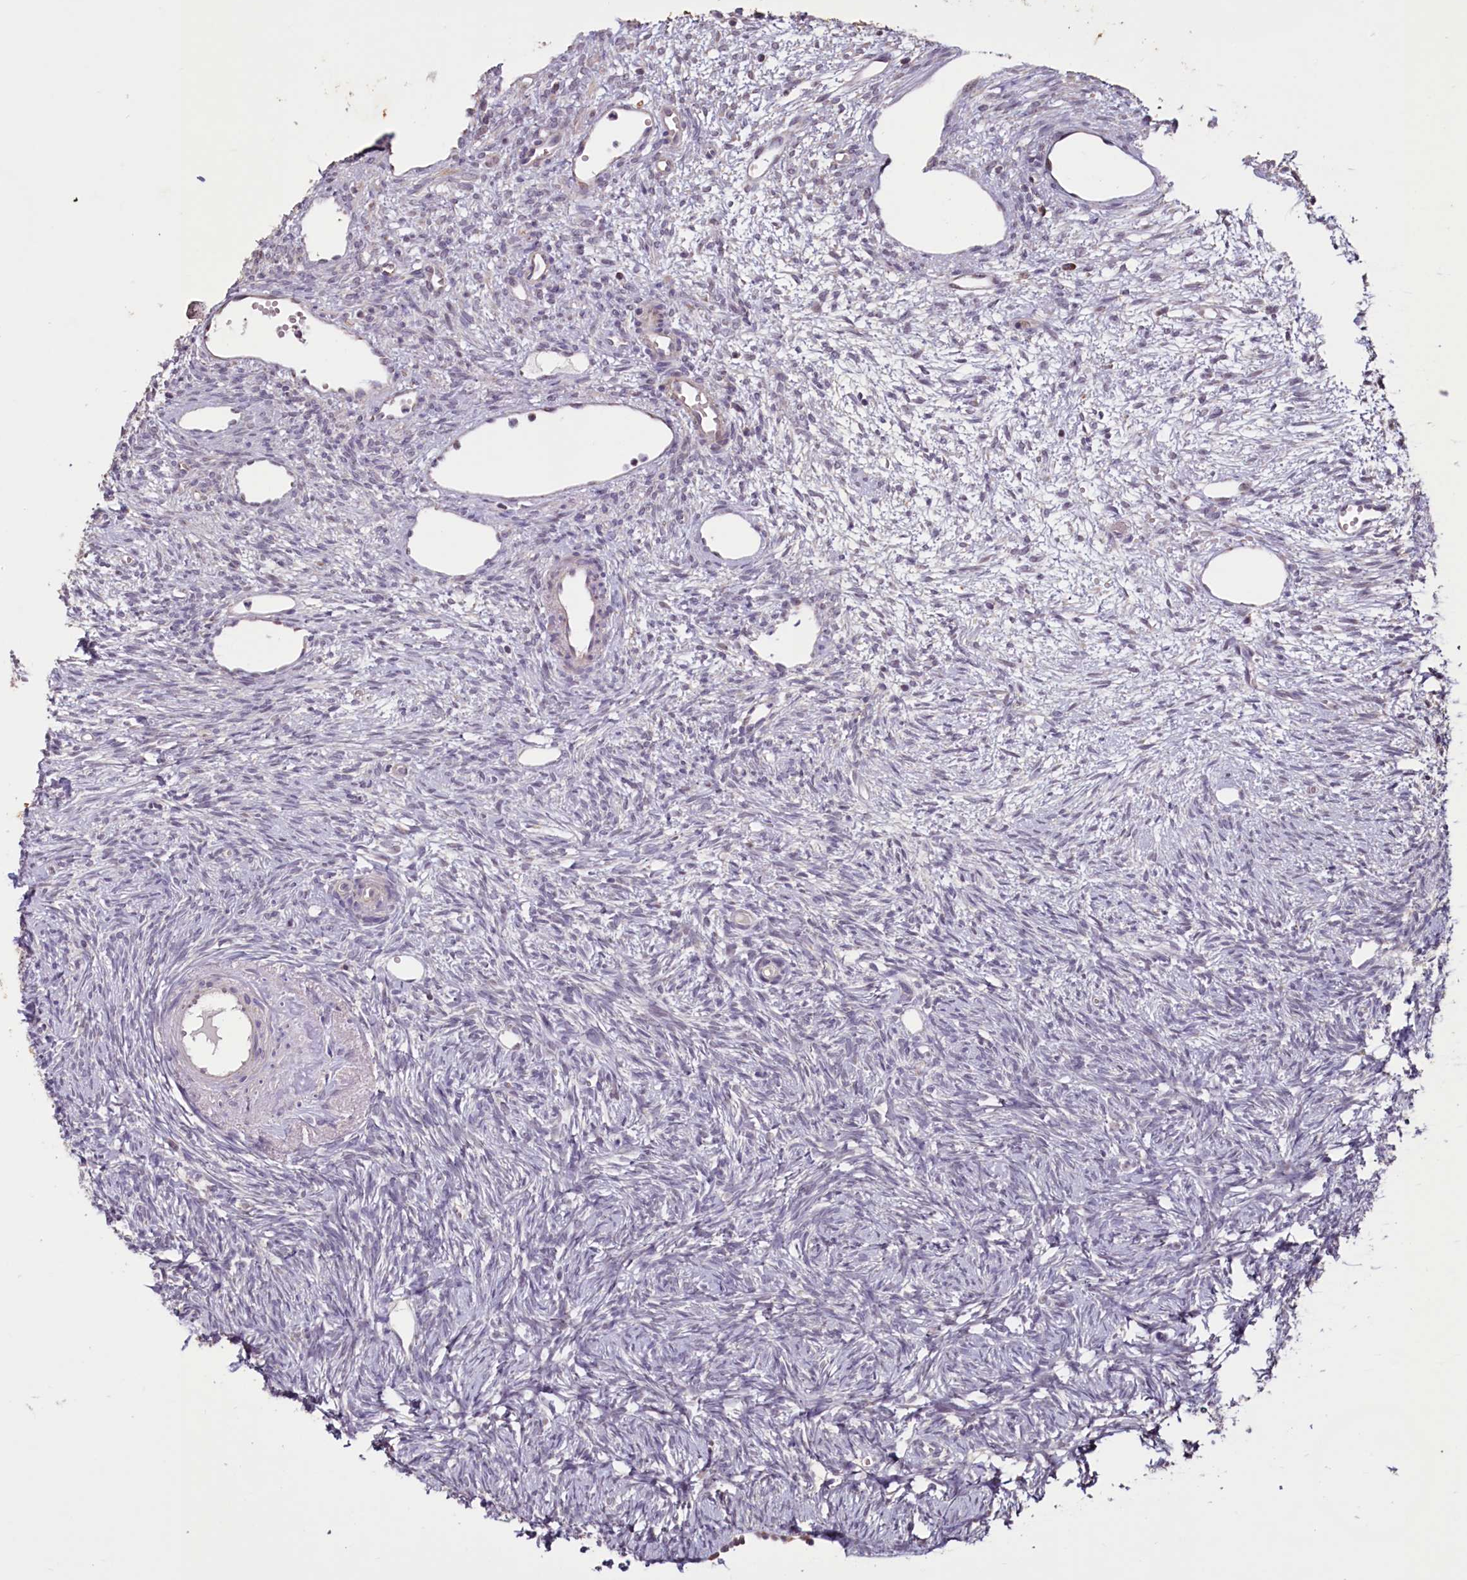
{"staining": {"intensity": "negative", "quantity": "none", "location": "none"}, "tissue": "ovary", "cell_type": "Ovarian stroma cells", "image_type": "normal", "snomed": [{"axis": "morphology", "description": "Normal tissue, NOS"}, {"axis": "topography", "description": "Ovary"}], "caption": "Ovarian stroma cells are negative for brown protein staining in normal ovary. (DAB (3,3'-diaminobenzidine) IHC with hematoxylin counter stain).", "gene": "PDE6D", "patient": {"sex": "female", "age": 51}}